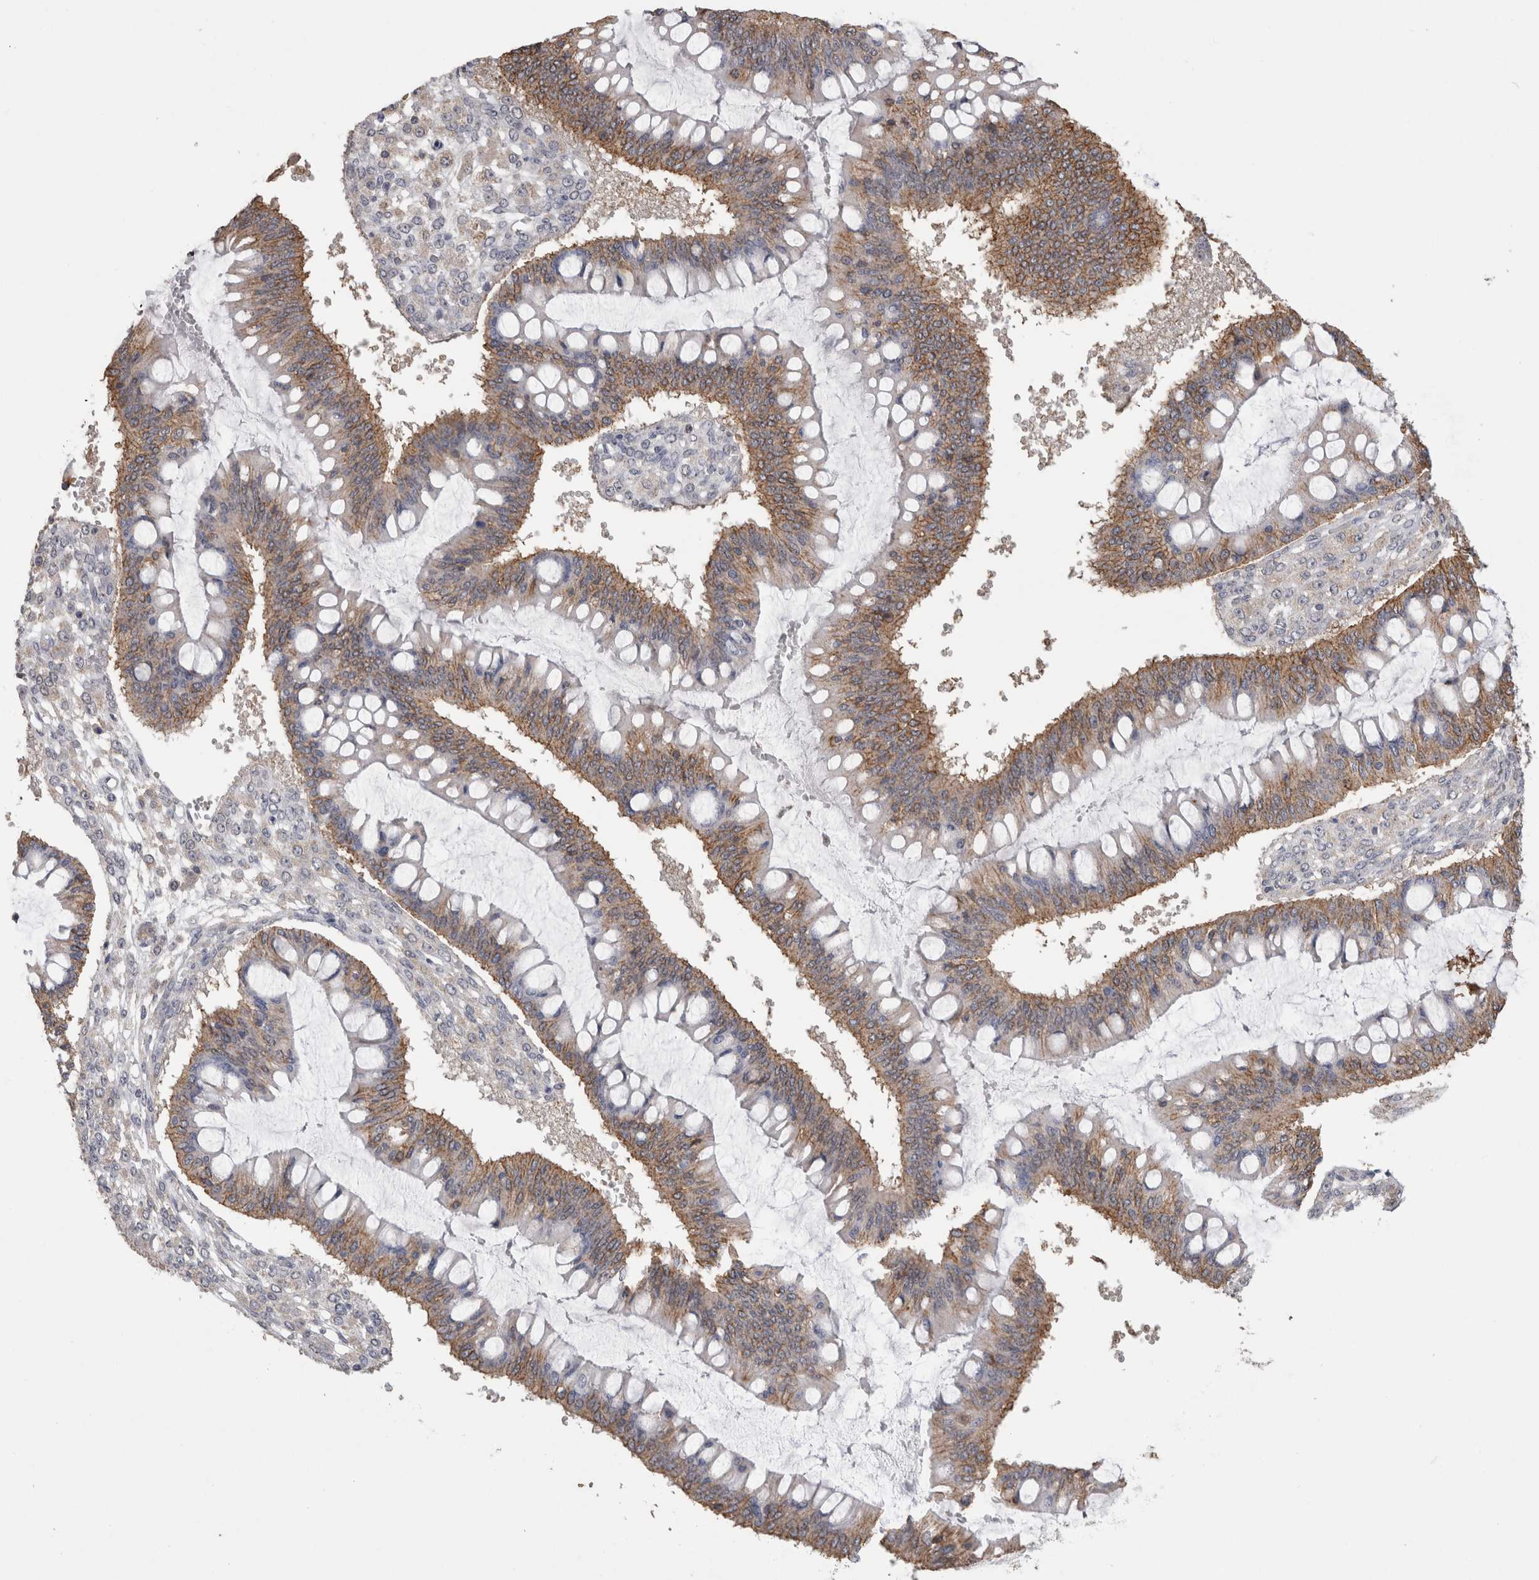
{"staining": {"intensity": "moderate", "quantity": ">75%", "location": "cytoplasmic/membranous"}, "tissue": "ovarian cancer", "cell_type": "Tumor cells", "image_type": "cancer", "snomed": [{"axis": "morphology", "description": "Cystadenocarcinoma, mucinous, NOS"}, {"axis": "topography", "description": "Ovary"}], "caption": "IHC (DAB (3,3'-diaminobenzidine)) staining of ovarian mucinous cystadenocarcinoma exhibits moderate cytoplasmic/membranous protein staining in about >75% of tumor cells.", "gene": "CNTFR", "patient": {"sex": "female", "age": 73}}